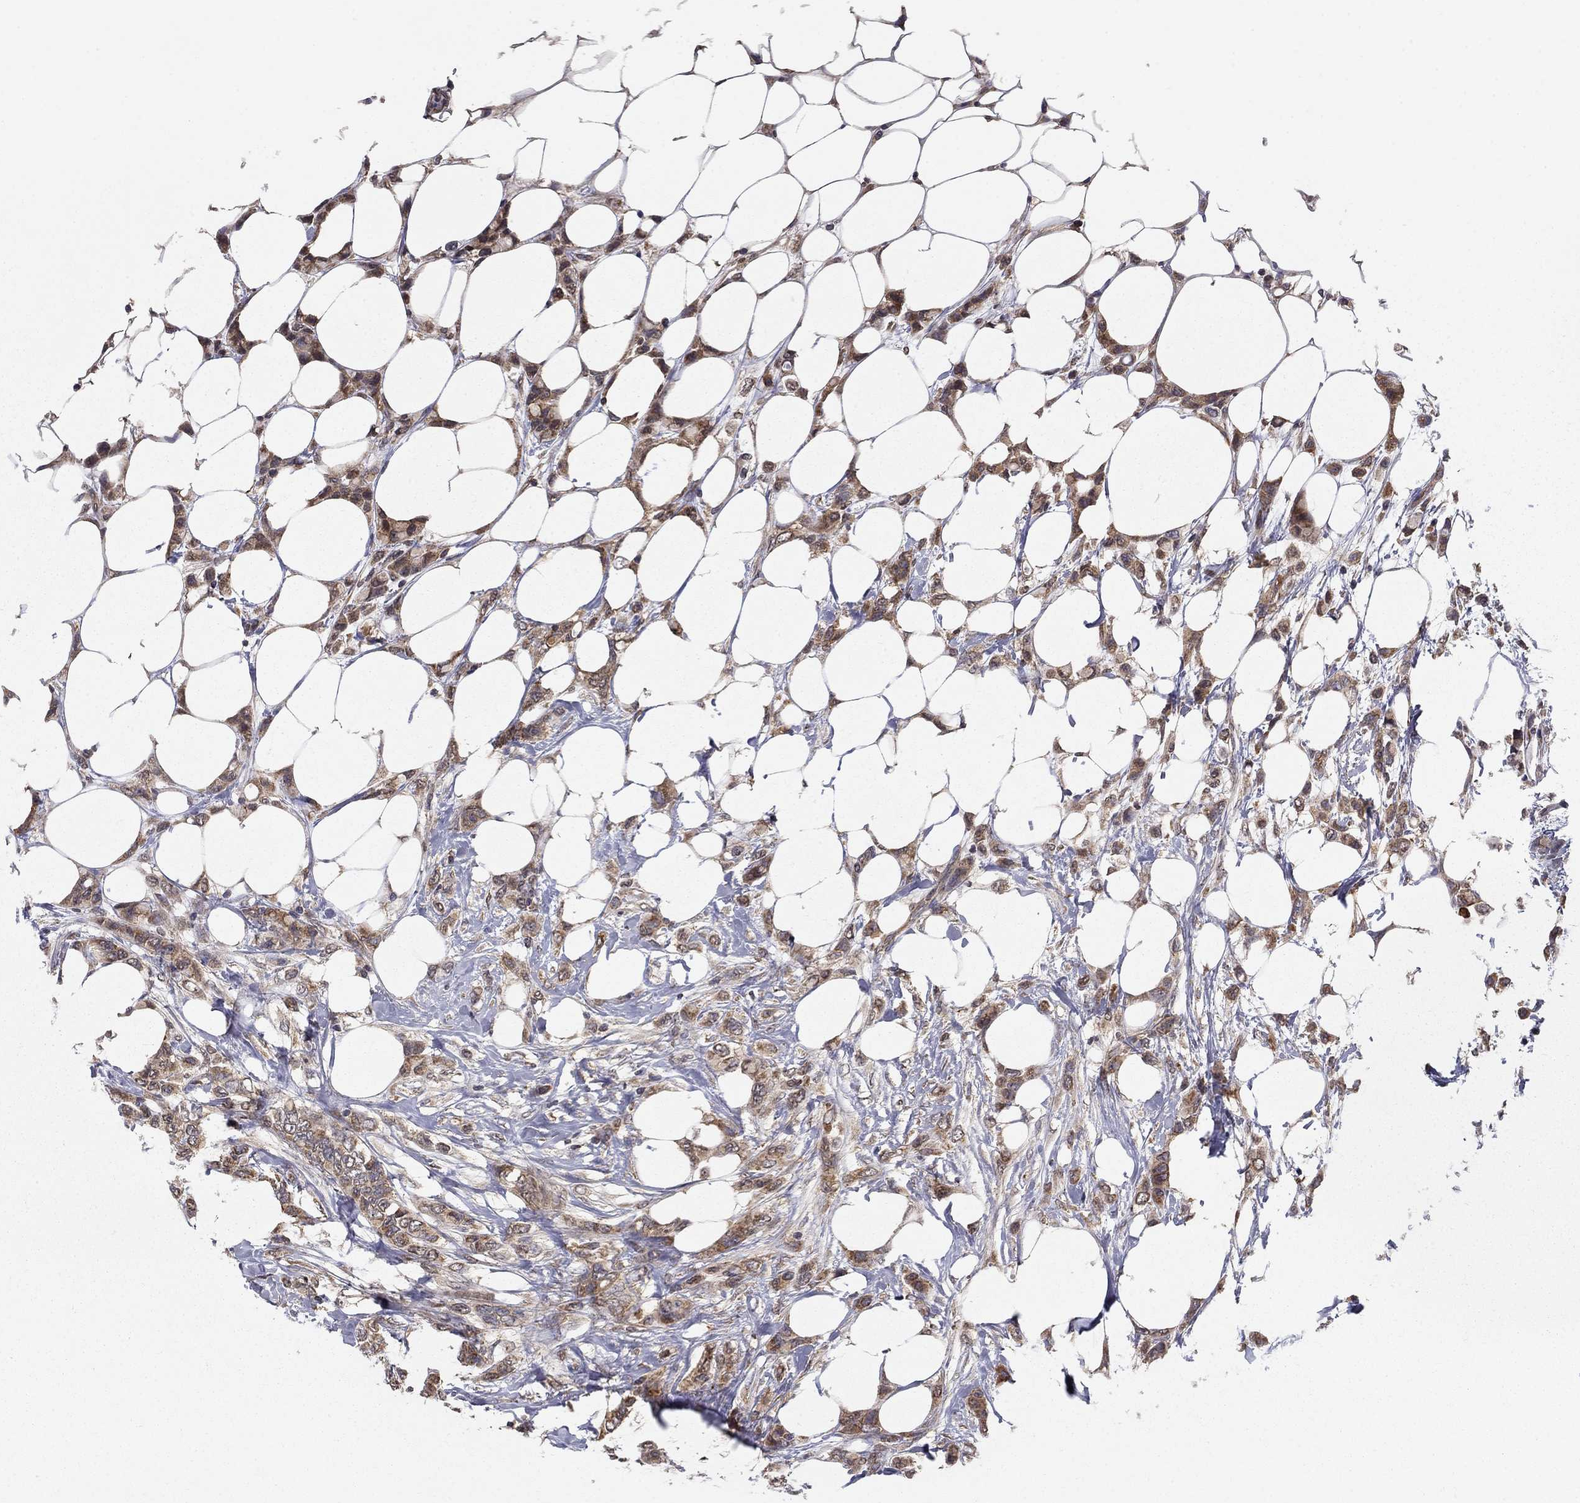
{"staining": {"intensity": "moderate", "quantity": ">75%", "location": "cytoplasmic/membranous"}, "tissue": "breast cancer", "cell_type": "Tumor cells", "image_type": "cancer", "snomed": [{"axis": "morphology", "description": "Lobular carcinoma"}, {"axis": "topography", "description": "Breast"}], "caption": "Immunohistochemistry (IHC) image of neoplastic tissue: lobular carcinoma (breast) stained using immunohistochemistry displays medium levels of moderate protein expression localized specifically in the cytoplasmic/membranous of tumor cells, appearing as a cytoplasmic/membranous brown color.", "gene": "SLC2A13", "patient": {"sex": "female", "age": 66}}